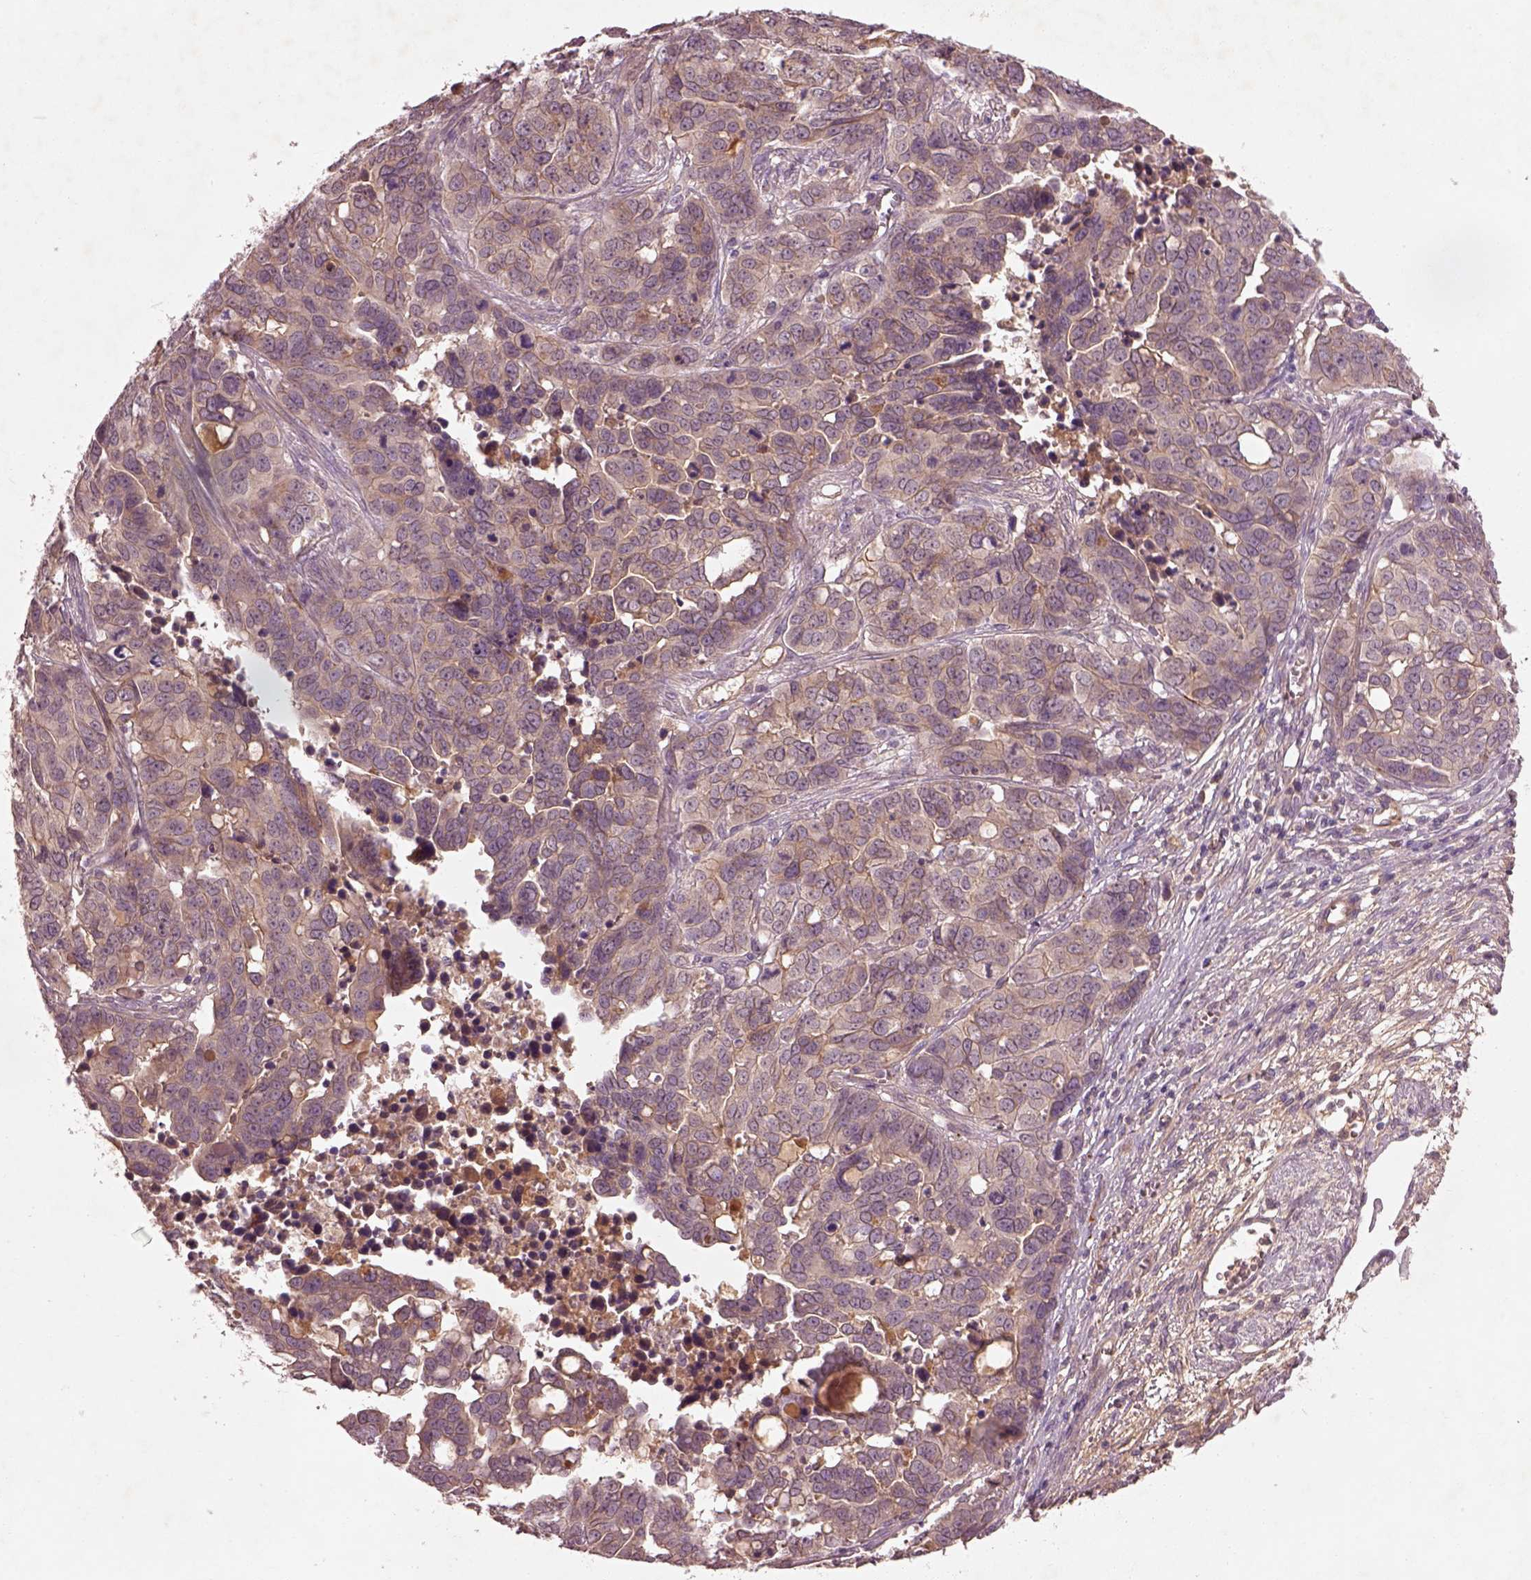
{"staining": {"intensity": "weak", "quantity": ">75%", "location": "cytoplasmic/membranous"}, "tissue": "ovarian cancer", "cell_type": "Tumor cells", "image_type": "cancer", "snomed": [{"axis": "morphology", "description": "Carcinoma, endometroid"}, {"axis": "topography", "description": "Ovary"}], "caption": "A histopathology image of ovarian cancer stained for a protein demonstrates weak cytoplasmic/membranous brown staining in tumor cells. The protein of interest is shown in brown color, while the nuclei are stained blue.", "gene": "FAM234A", "patient": {"sex": "female", "age": 78}}